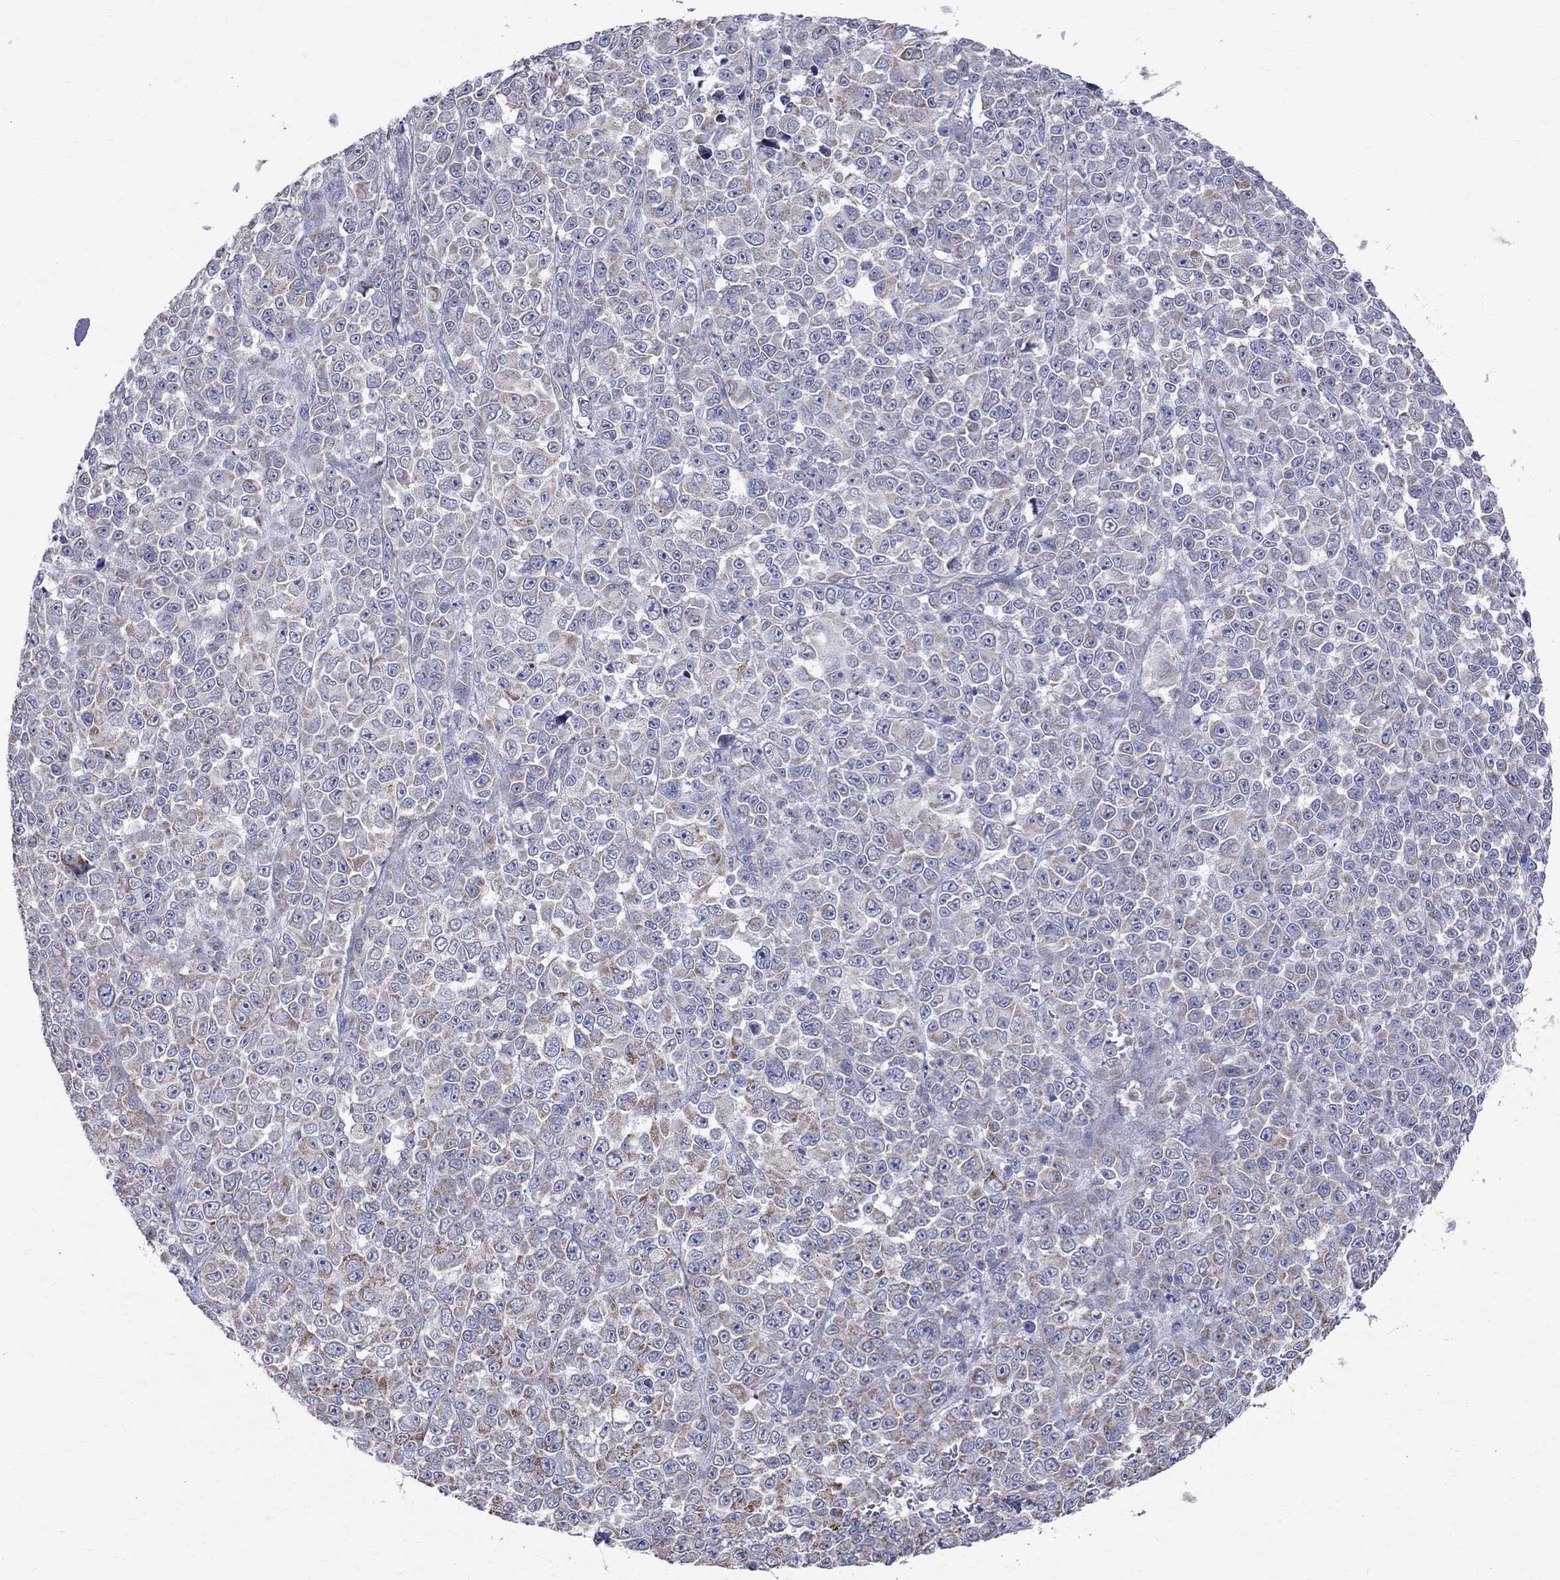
{"staining": {"intensity": "moderate", "quantity": "<25%", "location": "cytoplasmic/membranous"}, "tissue": "melanoma", "cell_type": "Tumor cells", "image_type": "cancer", "snomed": [{"axis": "morphology", "description": "Malignant melanoma, NOS"}, {"axis": "topography", "description": "Skin"}], "caption": "DAB (3,3'-diaminobenzidine) immunohistochemical staining of melanoma displays moderate cytoplasmic/membranous protein expression in approximately <25% of tumor cells.", "gene": "SLC4A10", "patient": {"sex": "female", "age": 95}}